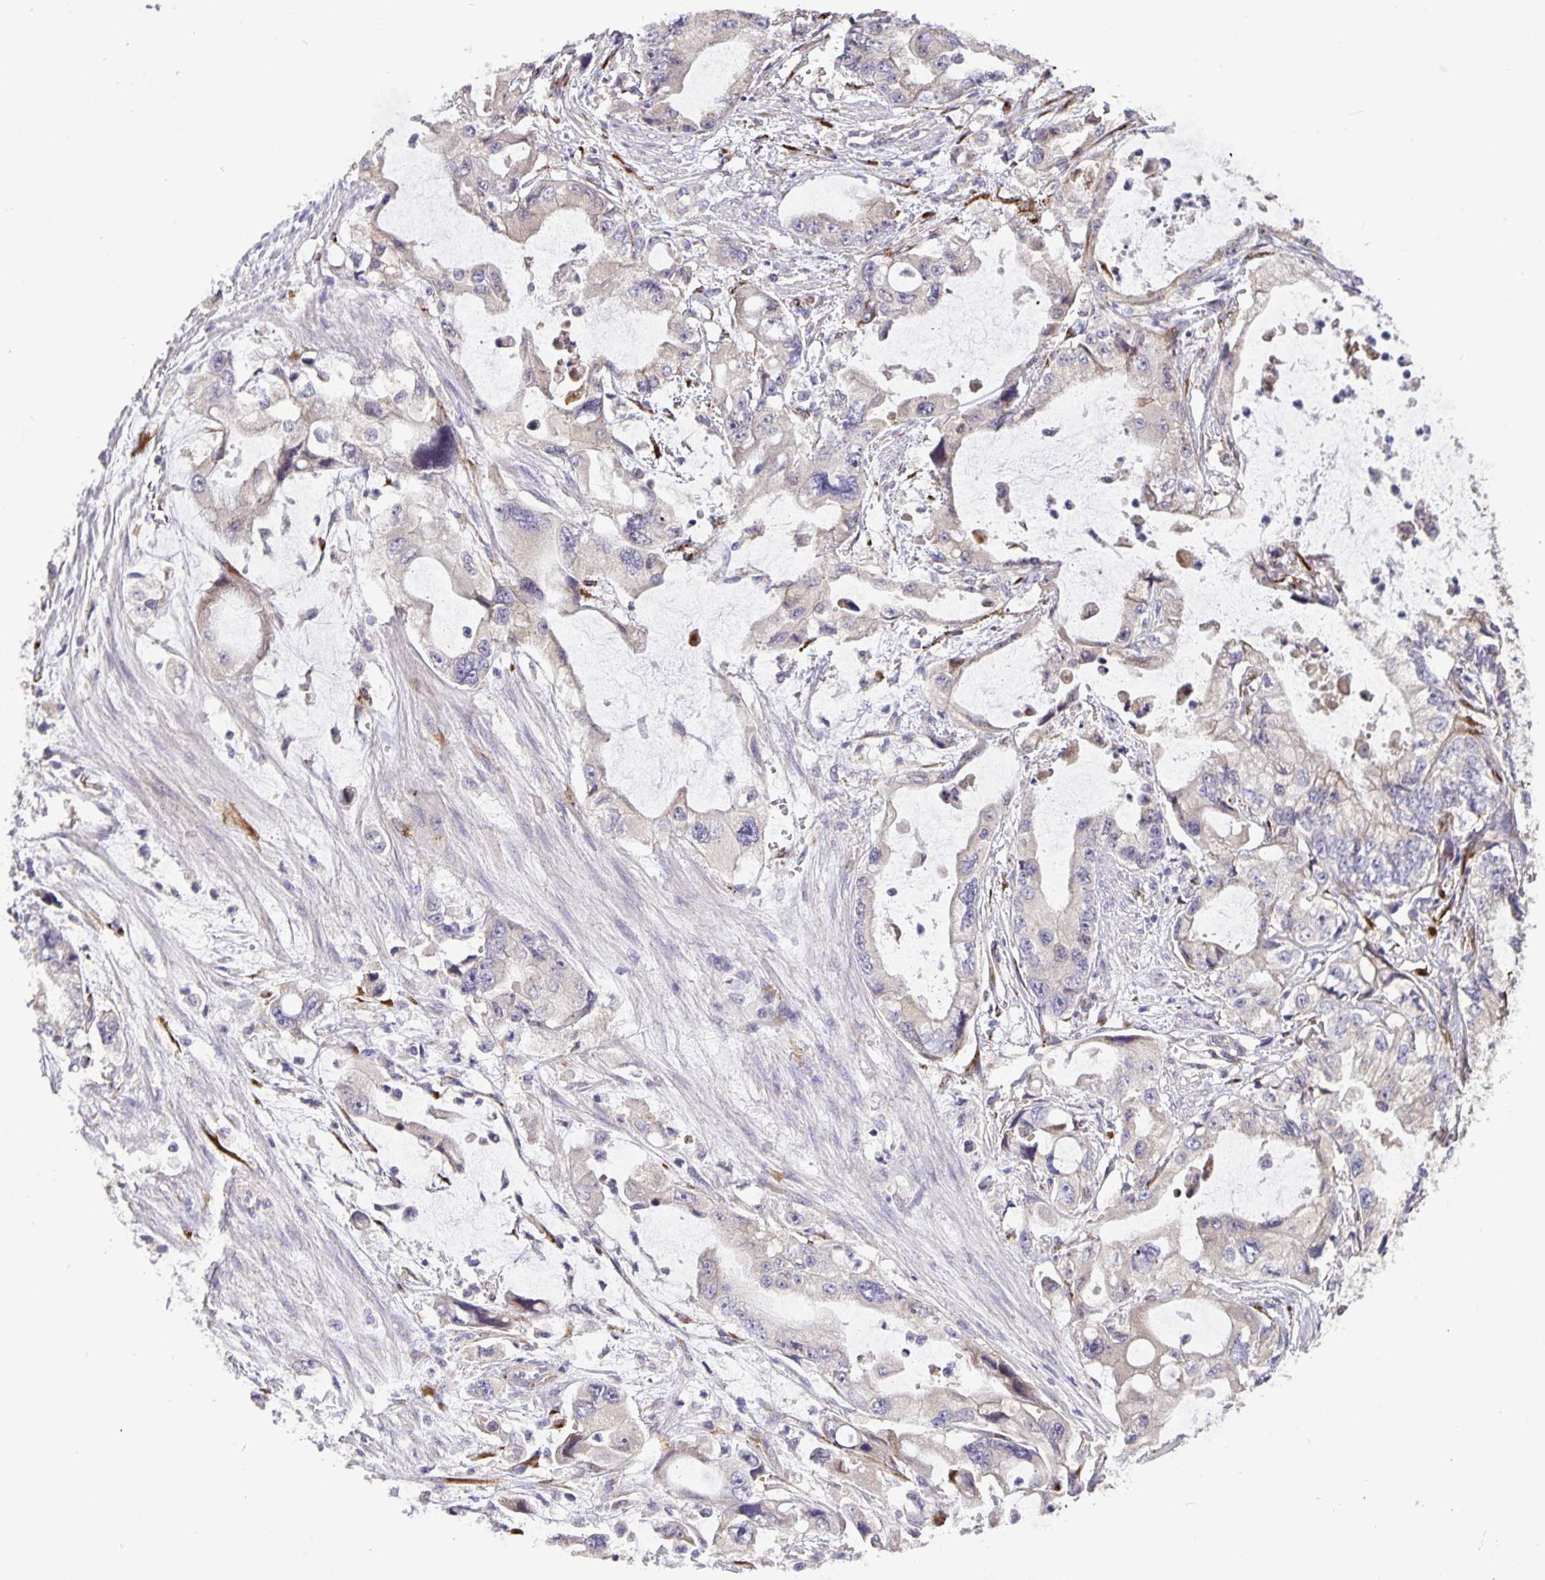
{"staining": {"intensity": "negative", "quantity": "none", "location": "none"}, "tissue": "stomach cancer", "cell_type": "Tumor cells", "image_type": "cancer", "snomed": [{"axis": "morphology", "description": "Adenocarcinoma, NOS"}, {"axis": "topography", "description": "Pancreas"}, {"axis": "topography", "description": "Stomach, upper"}, {"axis": "topography", "description": "Stomach"}], "caption": "A high-resolution histopathology image shows immunohistochemistry (IHC) staining of stomach adenocarcinoma, which reveals no significant staining in tumor cells.", "gene": "EML6", "patient": {"sex": "male", "age": 77}}